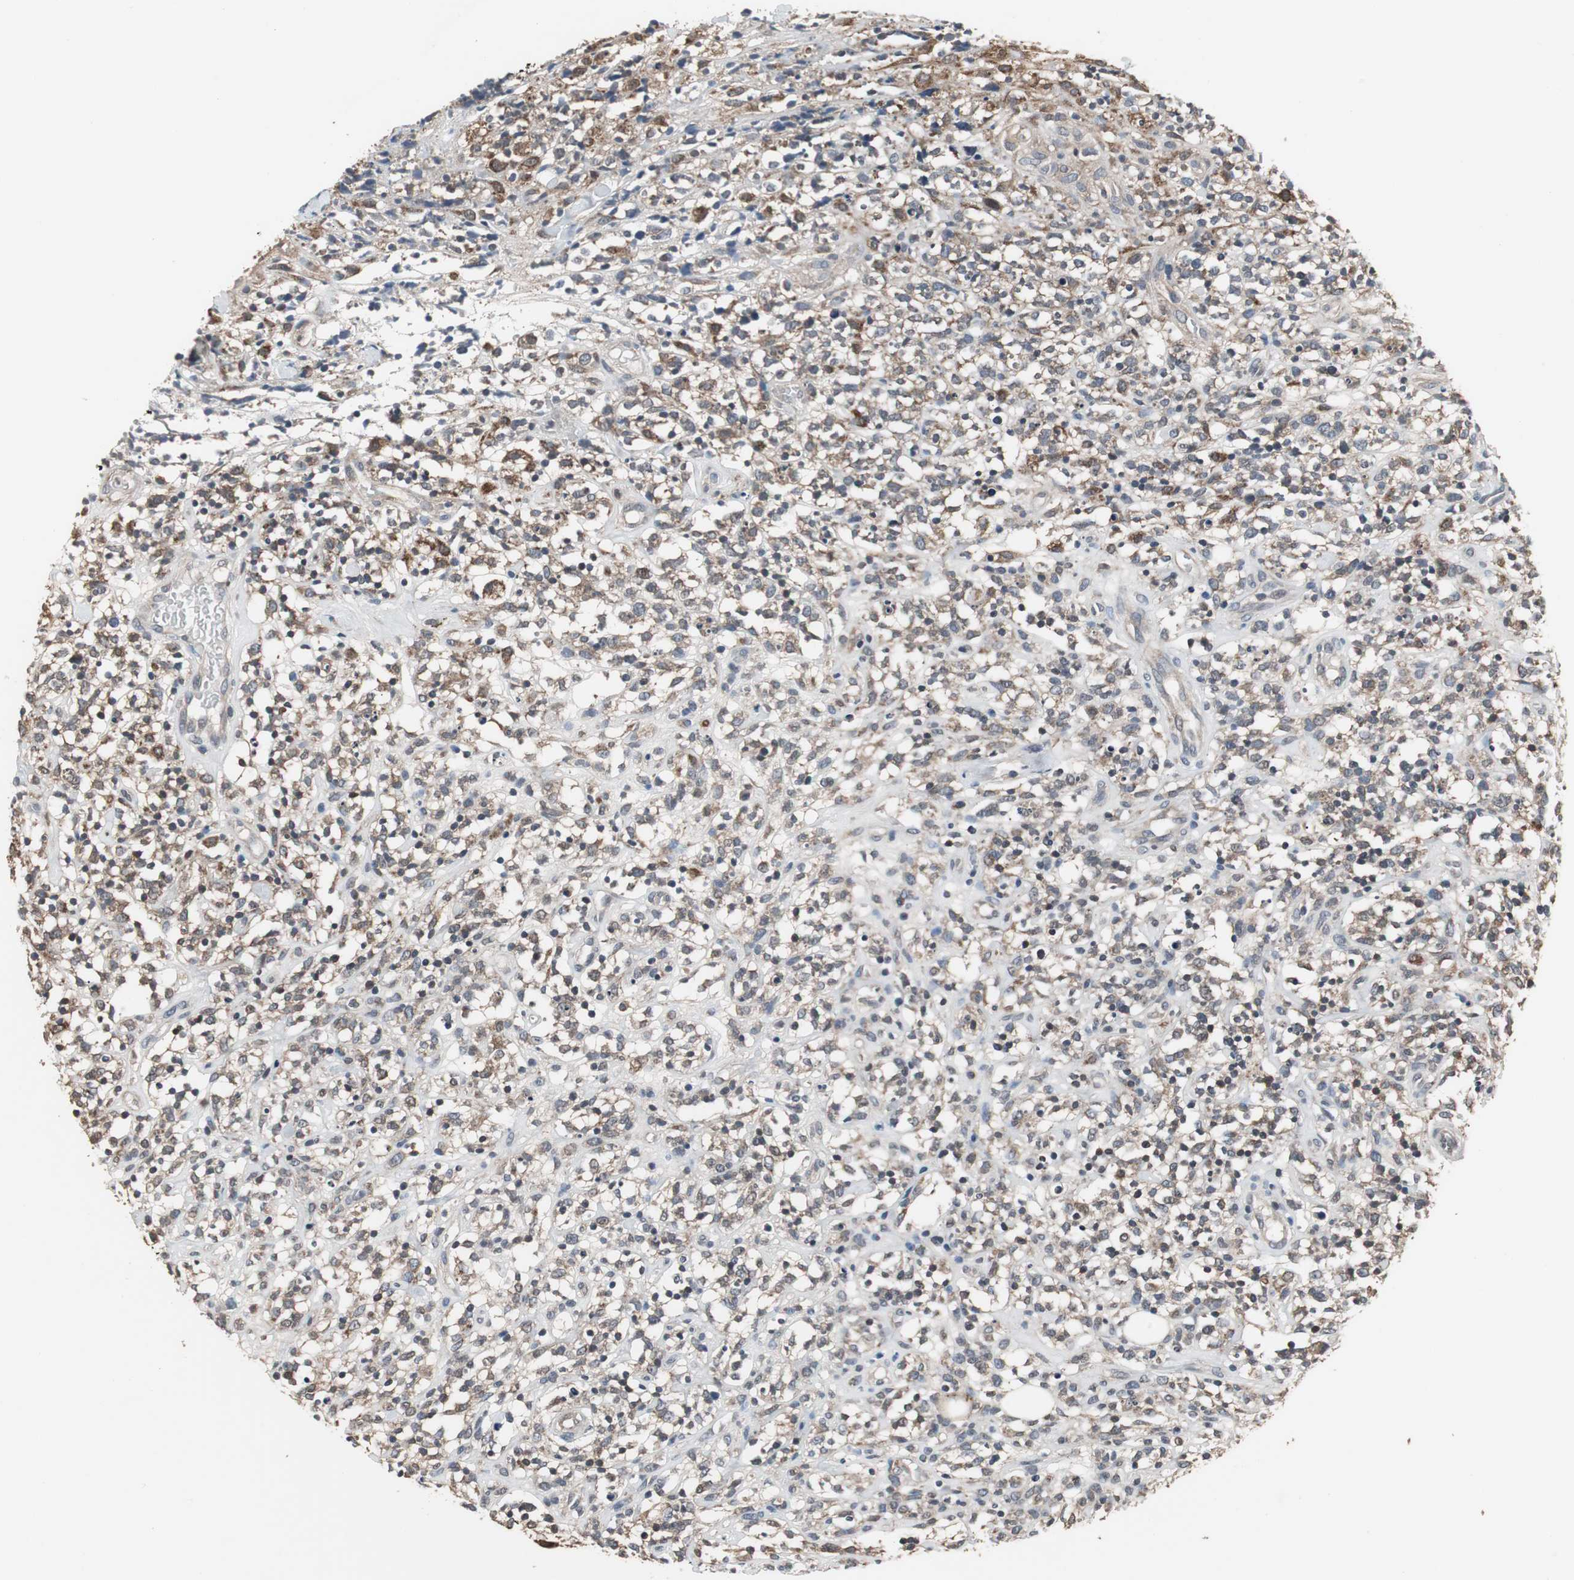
{"staining": {"intensity": "moderate", "quantity": "25%-75%", "location": "cytoplasmic/membranous"}, "tissue": "lymphoma", "cell_type": "Tumor cells", "image_type": "cancer", "snomed": [{"axis": "morphology", "description": "Malignant lymphoma, non-Hodgkin's type, High grade"}, {"axis": "topography", "description": "Lymph node"}], "caption": "DAB (3,3'-diaminobenzidine) immunohistochemical staining of human lymphoma reveals moderate cytoplasmic/membranous protein positivity in approximately 25%-75% of tumor cells. (DAB (3,3'-diaminobenzidine) = brown stain, brightfield microscopy at high magnification).", "gene": "ZSCAN22", "patient": {"sex": "female", "age": 73}}